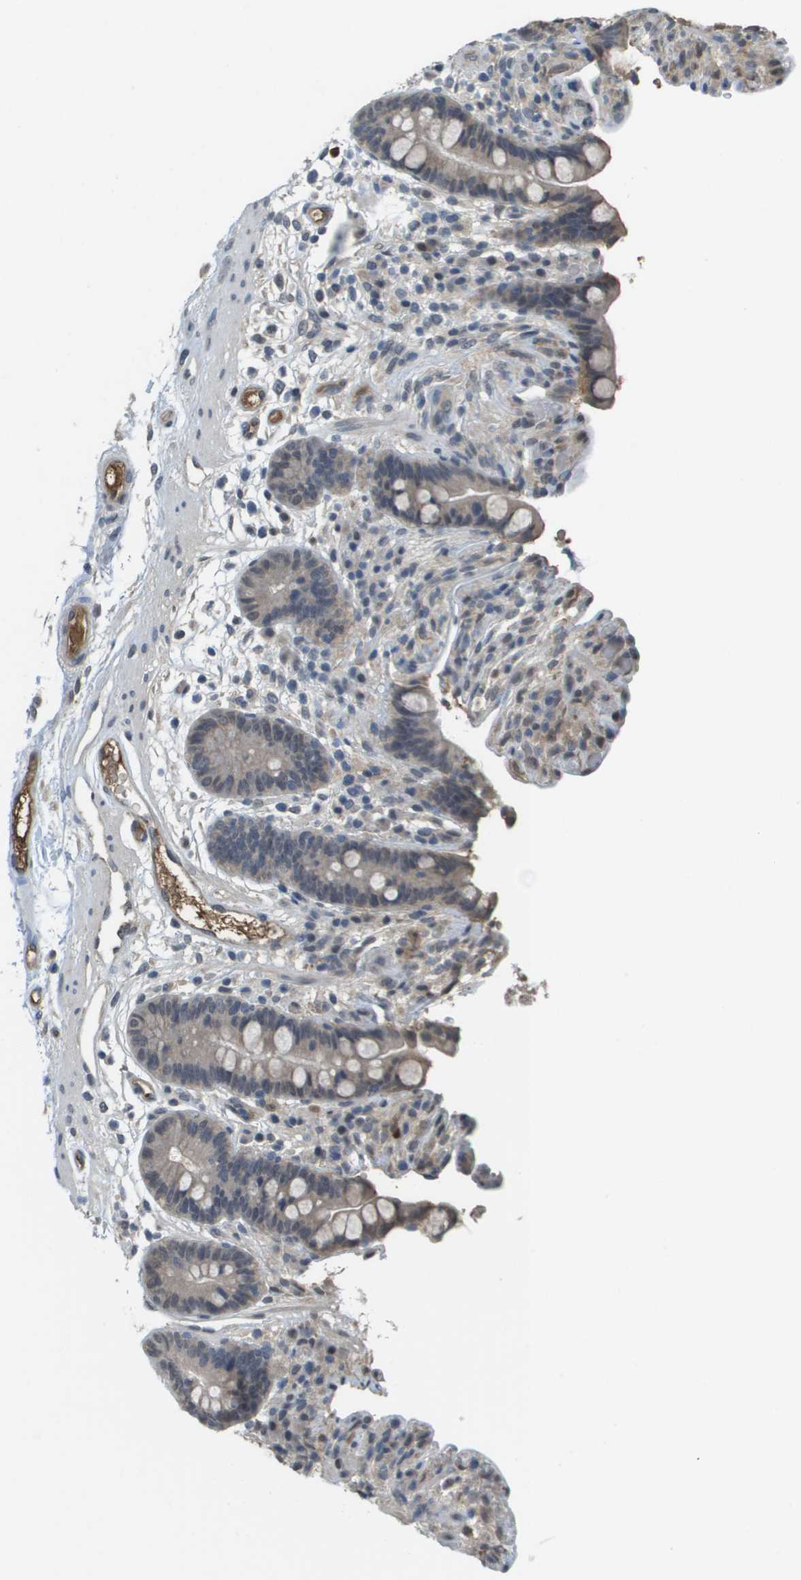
{"staining": {"intensity": "moderate", "quantity": ">75%", "location": "cytoplasmic/membranous"}, "tissue": "colon", "cell_type": "Endothelial cells", "image_type": "normal", "snomed": [{"axis": "morphology", "description": "Normal tissue, NOS"}, {"axis": "topography", "description": "Colon"}], "caption": "Colon stained with immunohistochemistry (IHC) shows moderate cytoplasmic/membranous expression in about >75% of endothelial cells. The staining was performed using DAB to visualize the protein expression in brown, while the nuclei were stained in blue with hematoxylin (Magnification: 20x).", "gene": "NDRG2", "patient": {"sex": "male", "age": 73}}